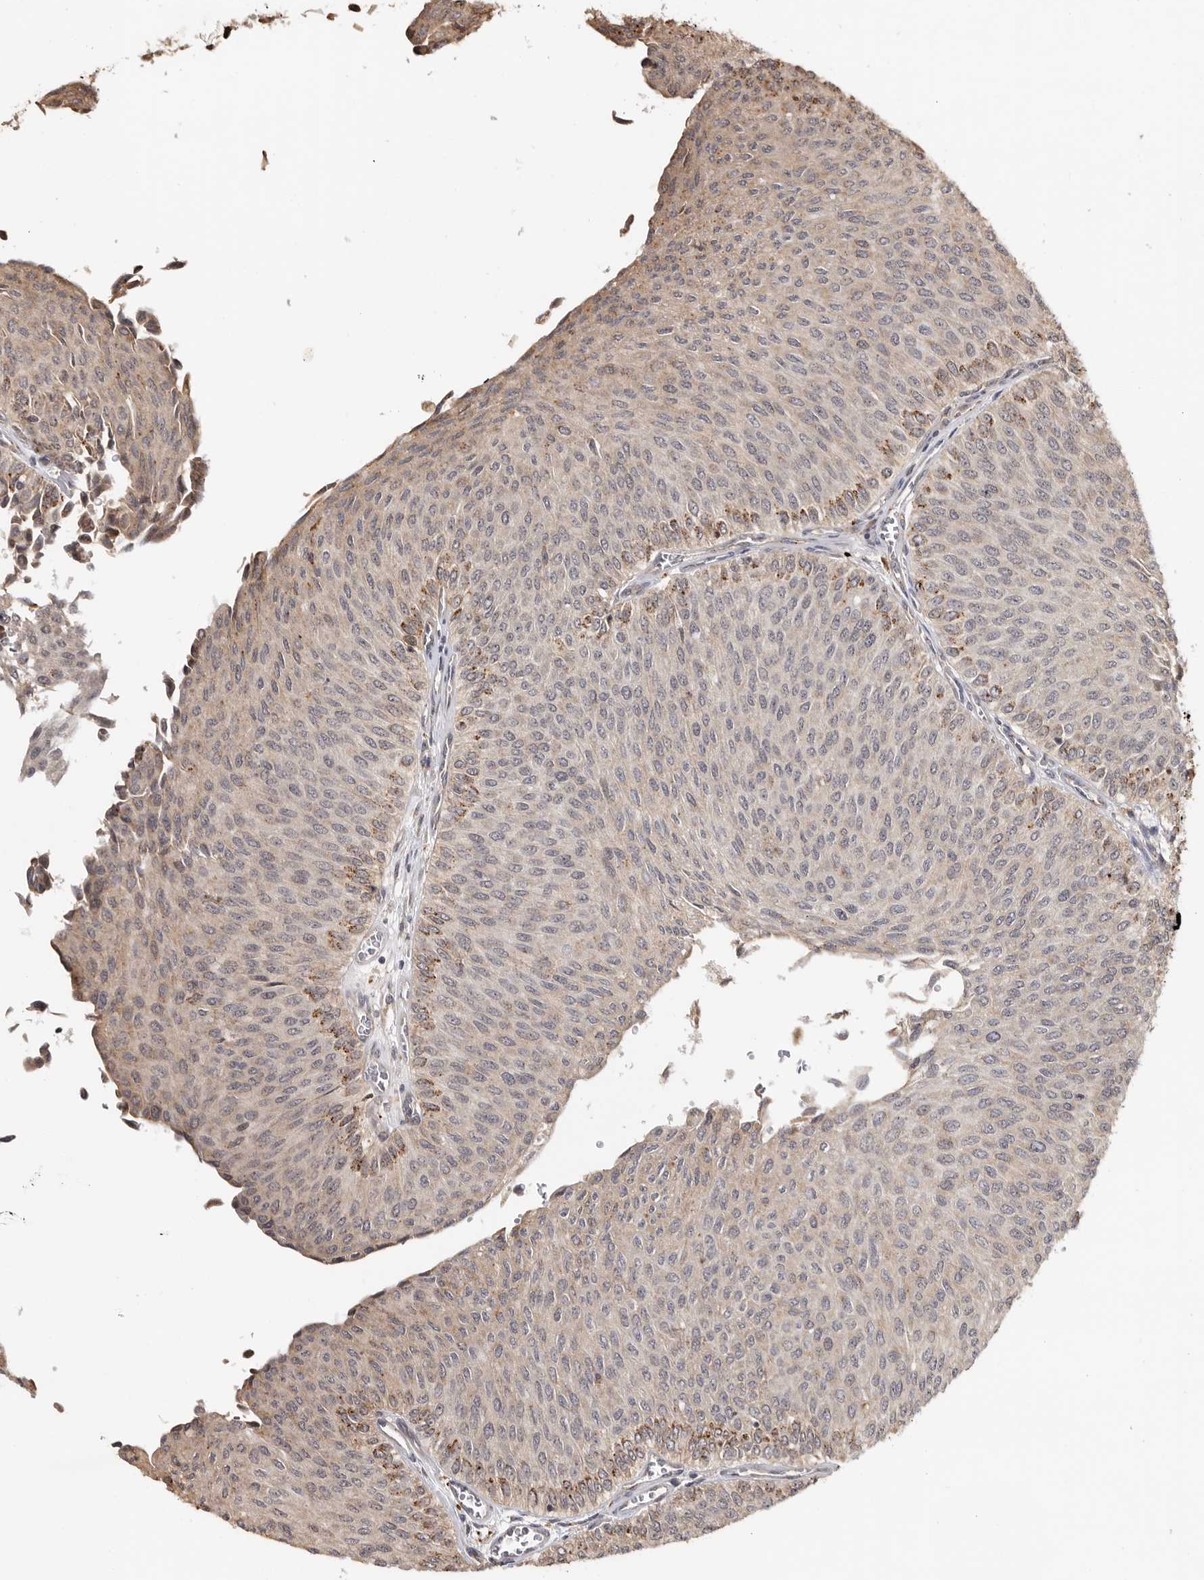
{"staining": {"intensity": "moderate", "quantity": "<25%", "location": "cytoplasmic/membranous"}, "tissue": "urothelial cancer", "cell_type": "Tumor cells", "image_type": "cancer", "snomed": [{"axis": "morphology", "description": "Urothelial carcinoma, Low grade"}, {"axis": "topography", "description": "Urinary bladder"}], "caption": "Protein expression analysis of human urothelial cancer reveals moderate cytoplasmic/membranous positivity in about <25% of tumor cells.", "gene": "ZNF83", "patient": {"sex": "male", "age": 78}}